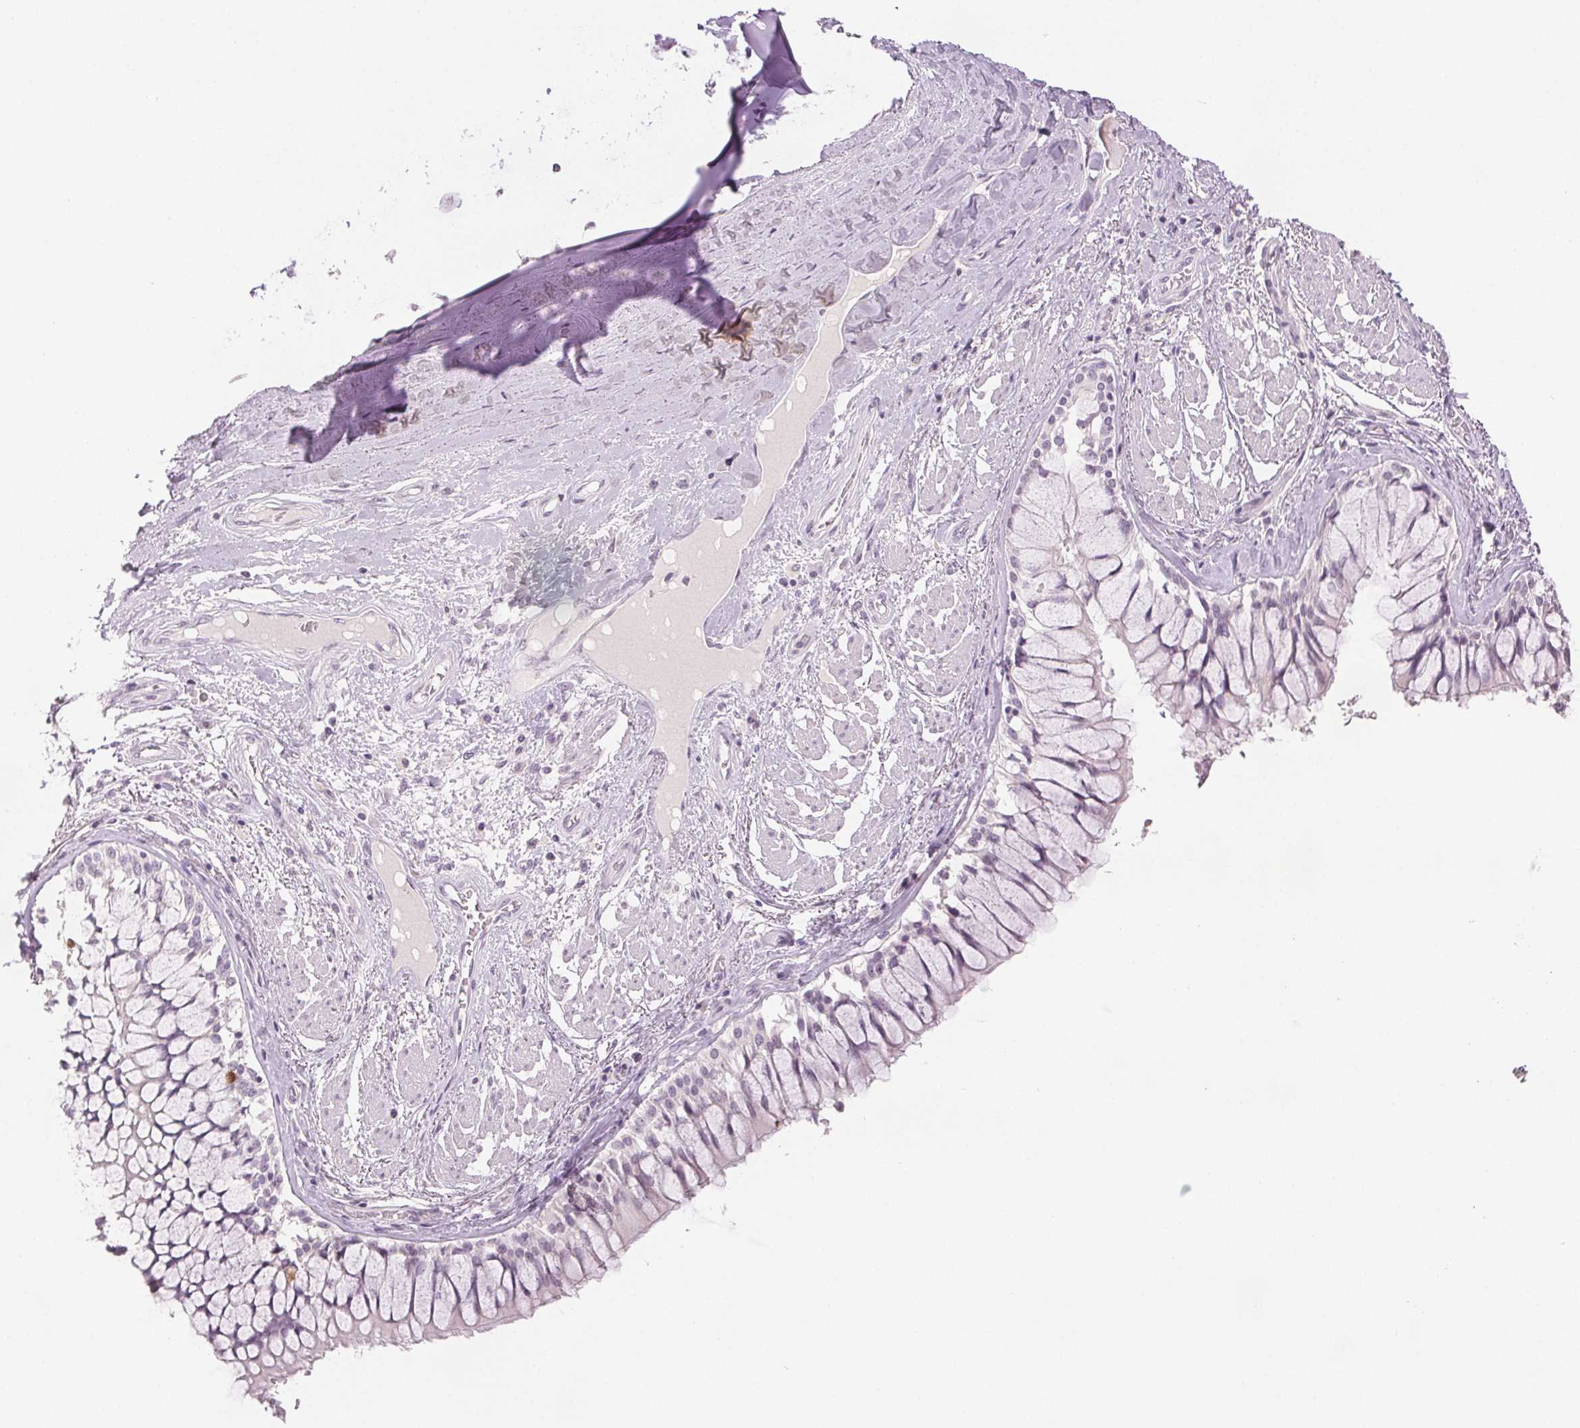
{"staining": {"intensity": "negative", "quantity": "none", "location": "none"}, "tissue": "adipose tissue", "cell_type": "Adipocytes", "image_type": "normal", "snomed": [{"axis": "morphology", "description": "Normal tissue, NOS"}, {"axis": "topography", "description": "Cartilage tissue"}, {"axis": "topography", "description": "Bronchus"}], "caption": "This is a photomicrograph of immunohistochemistry staining of benign adipose tissue, which shows no staining in adipocytes.", "gene": "SCGN", "patient": {"sex": "male", "age": 64}}